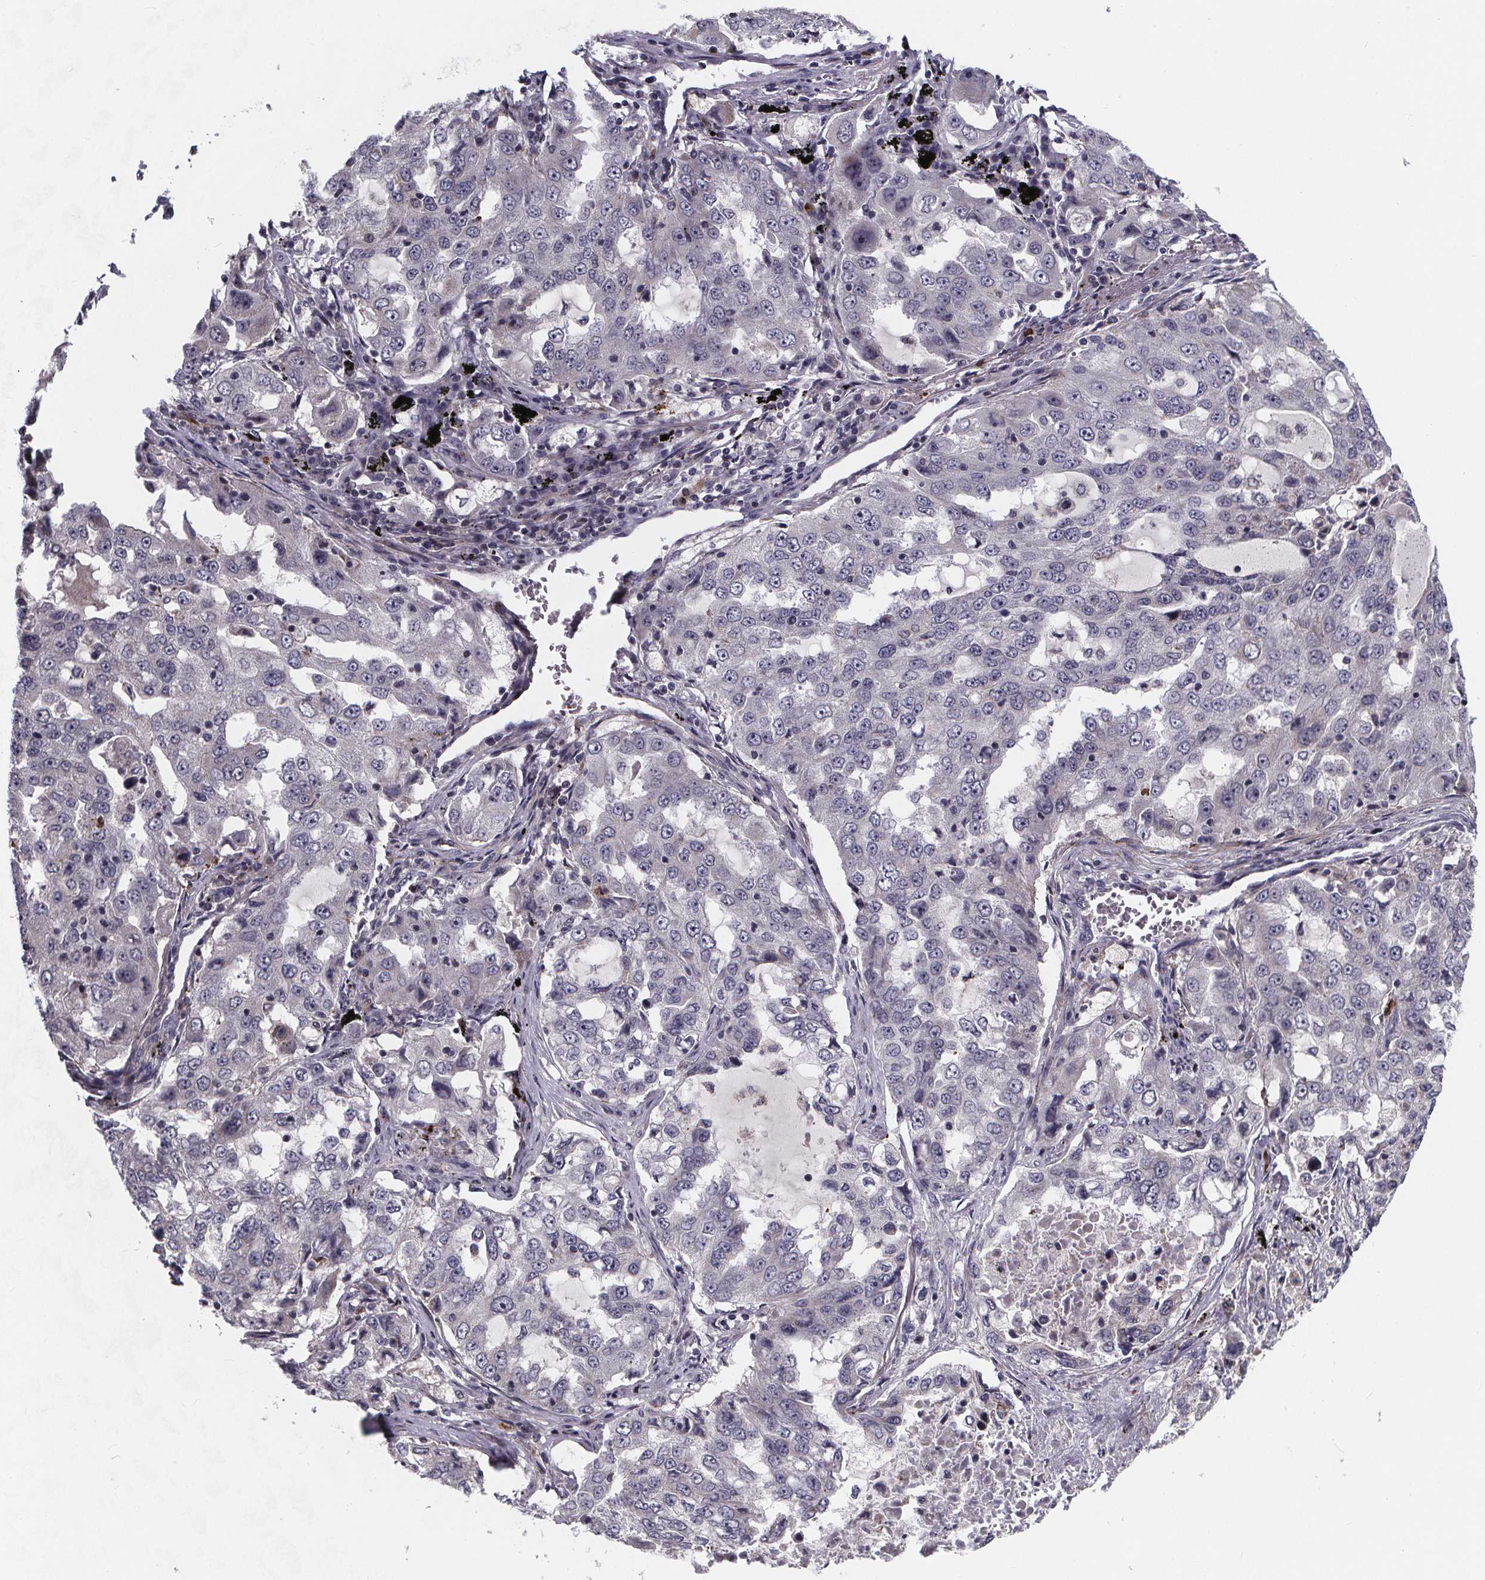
{"staining": {"intensity": "negative", "quantity": "none", "location": "none"}, "tissue": "lung cancer", "cell_type": "Tumor cells", "image_type": "cancer", "snomed": [{"axis": "morphology", "description": "Adenocarcinoma, NOS"}, {"axis": "topography", "description": "Lung"}], "caption": "Immunohistochemistry of lung cancer reveals no expression in tumor cells.", "gene": "FBXW2", "patient": {"sex": "female", "age": 61}}